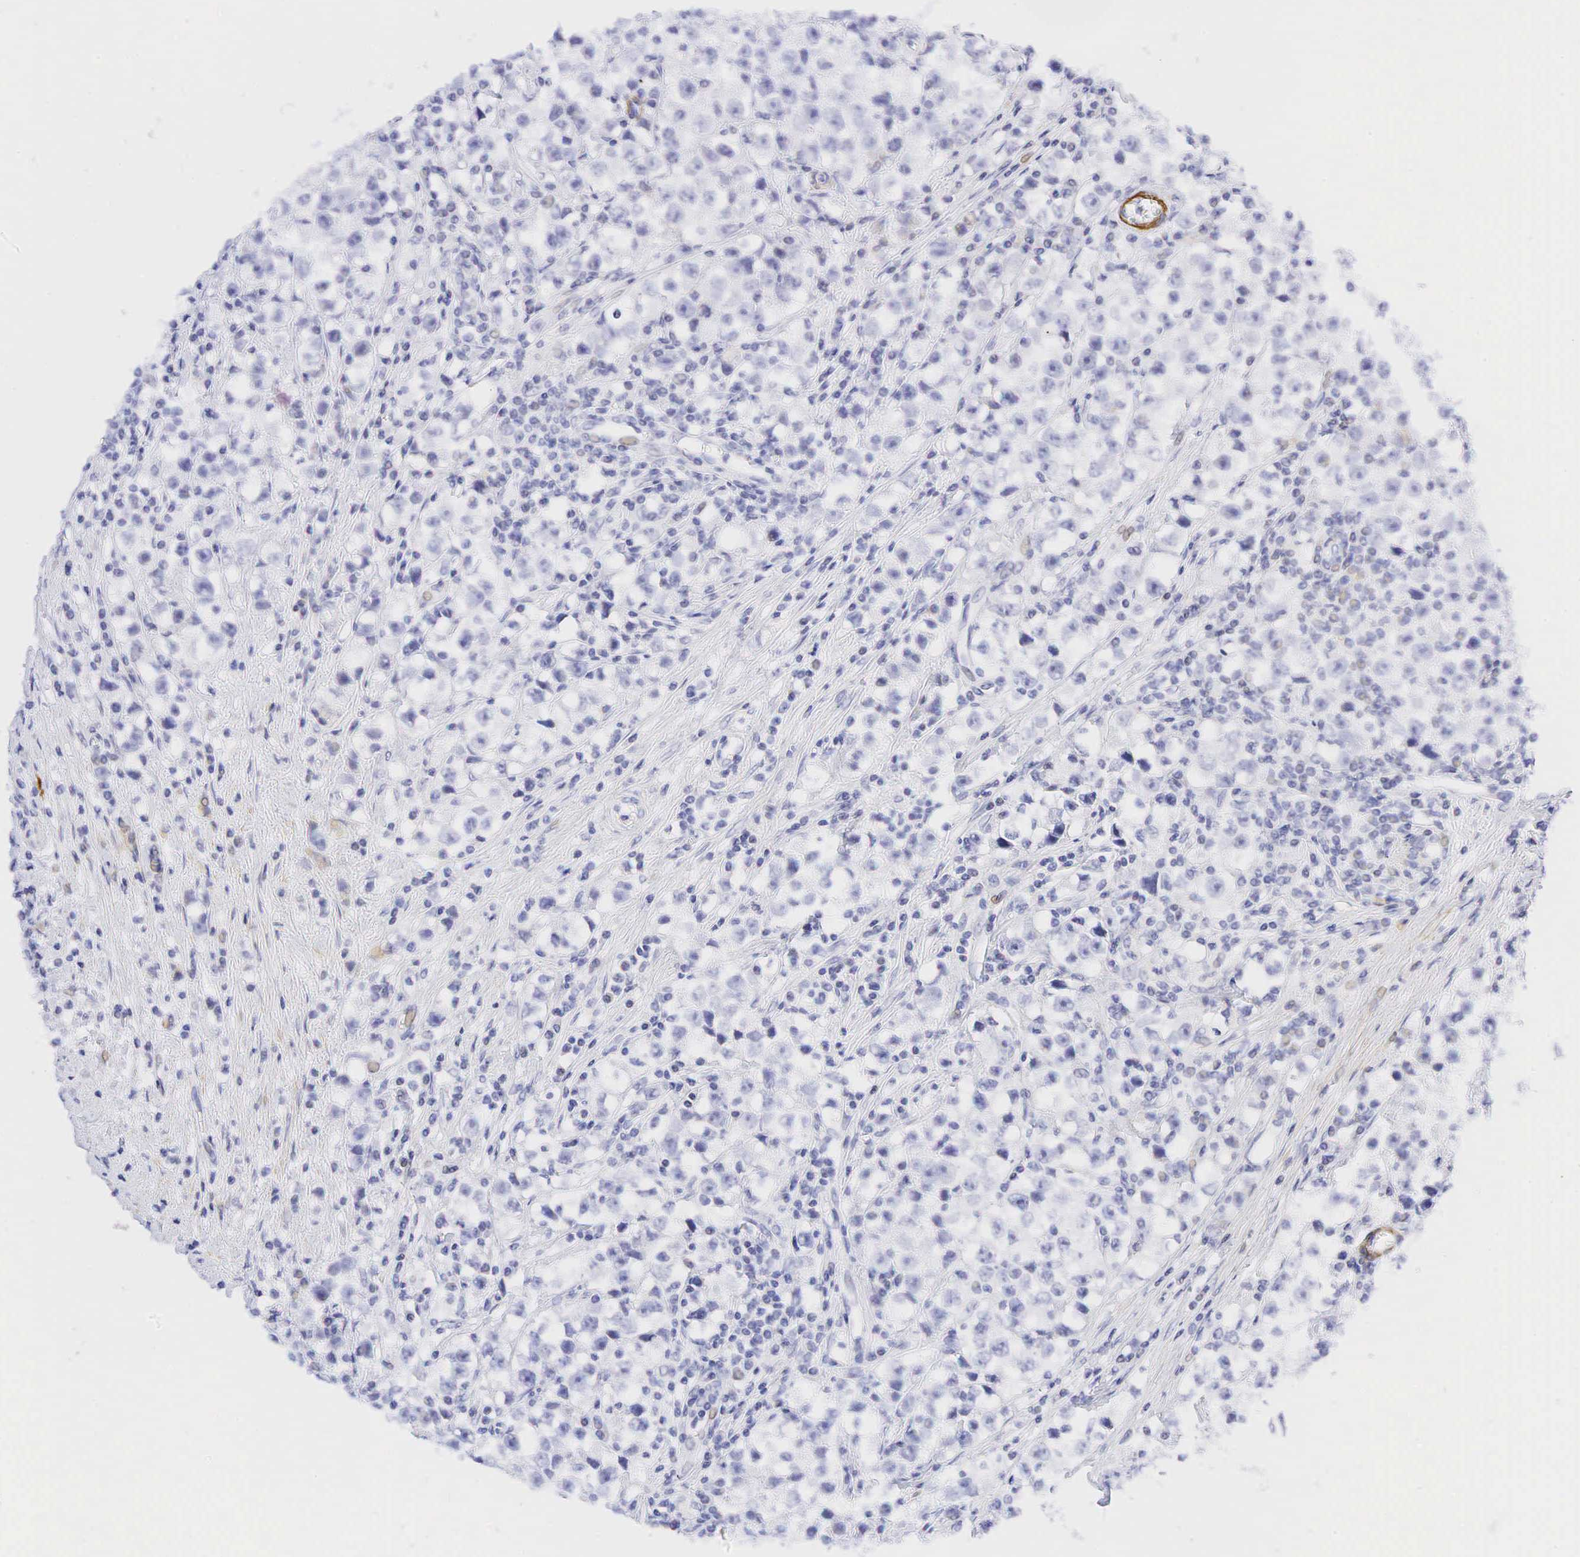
{"staining": {"intensity": "negative", "quantity": "none", "location": "none"}, "tissue": "testis cancer", "cell_type": "Tumor cells", "image_type": "cancer", "snomed": [{"axis": "morphology", "description": "Seminoma, NOS"}, {"axis": "topography", "description": "Testis"}], "caption": "The immunohistochemistry micrograph has no significant positivity in tumor cells of testis cancer tissue.", "gene": "CALD1", "patient": {"sex": "male", "age": 35}}